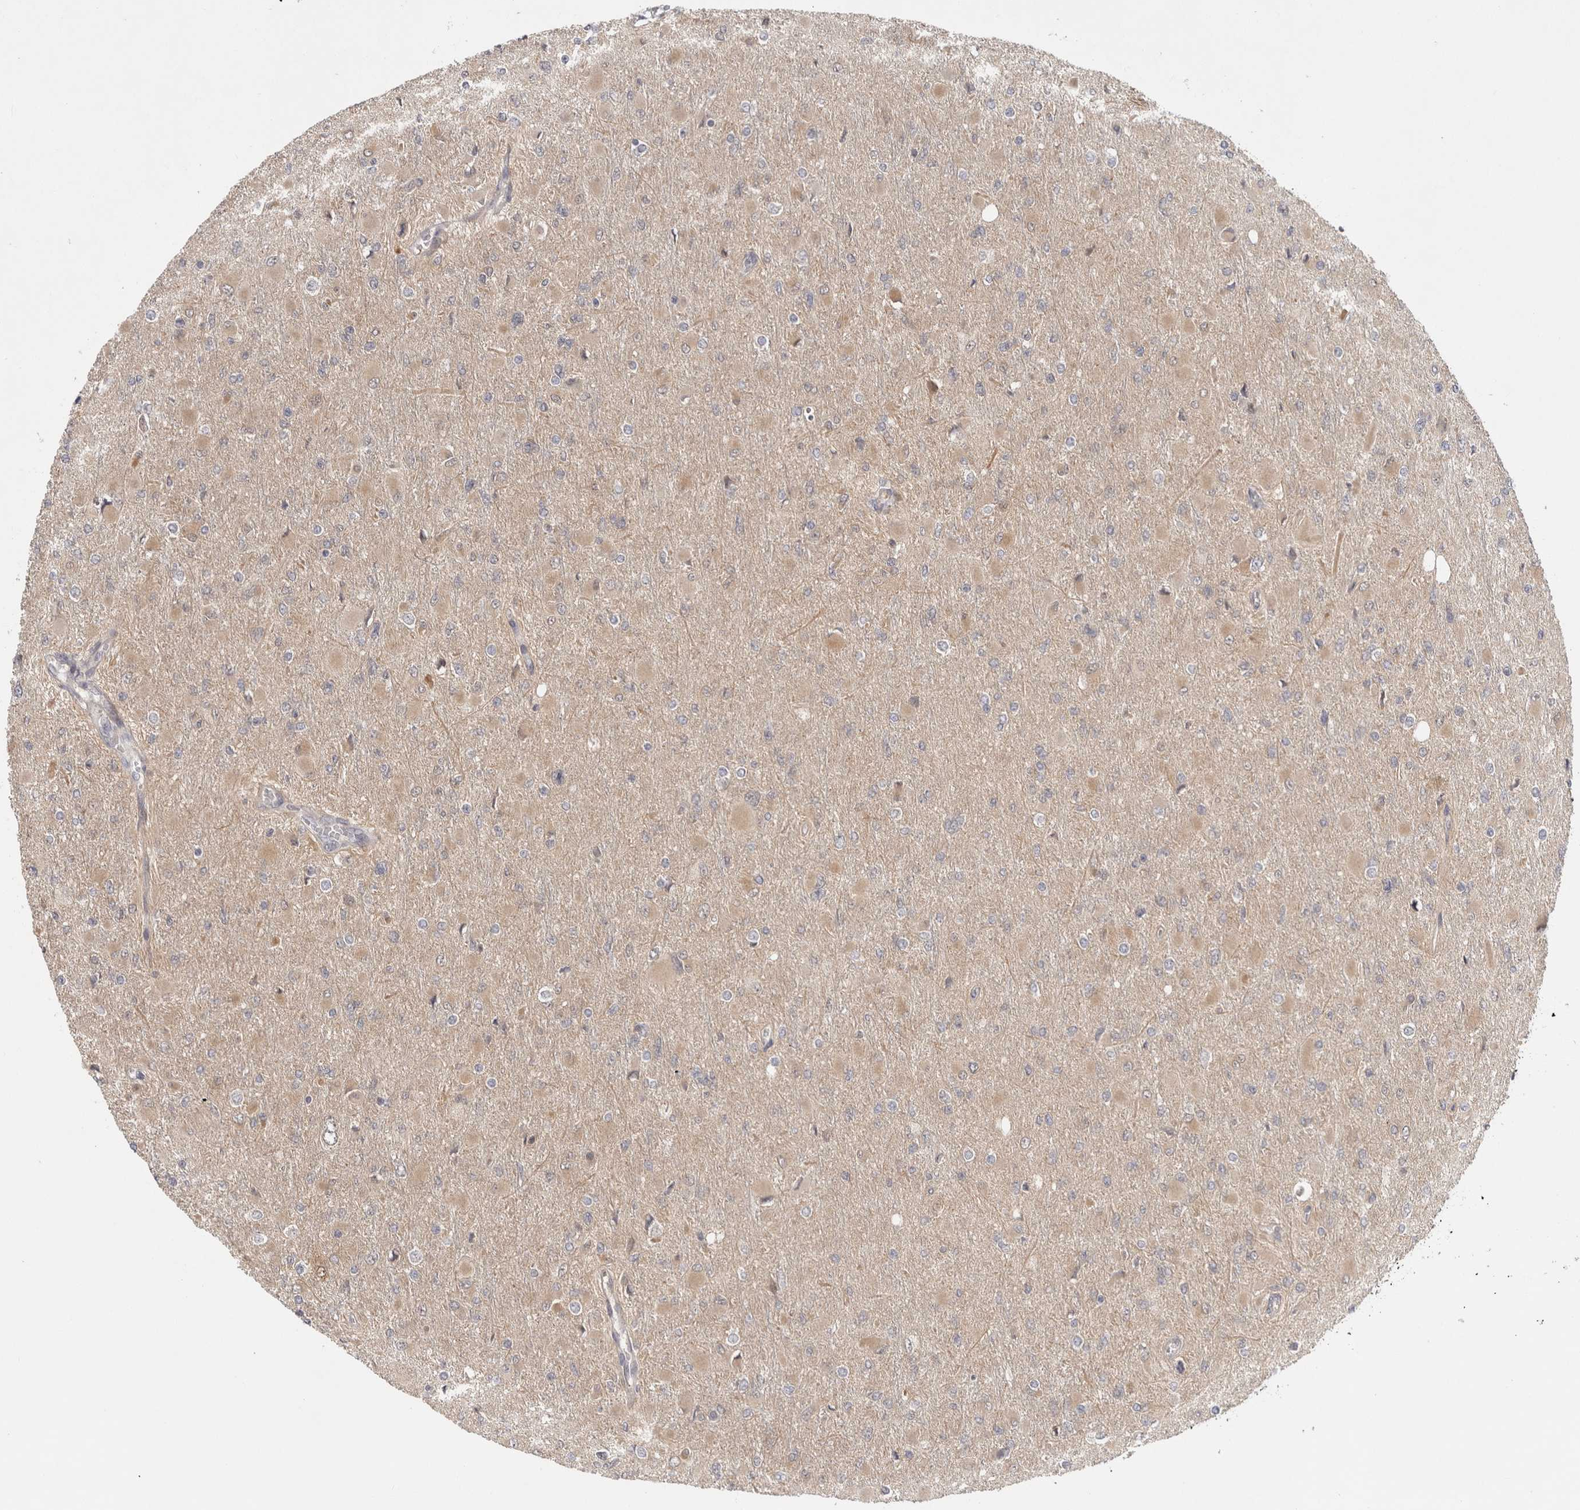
{"staining": {"intensity": "negative", "quantity": "none", "location": "none"}, "tissue": "glioma", "cell_type": "Tumor cells", "image_type": "cancer", "snomed": [{"axis": "morphology", "description": "Glioma, malignant, High grade"}, {"axis": "topography", "description": "Cerebral cortex"}], "caption": "Tumor cells show no significant protein staining in glioma.", "gene": "ZNF318", "patient": {"sex": "female", "age": 36}}